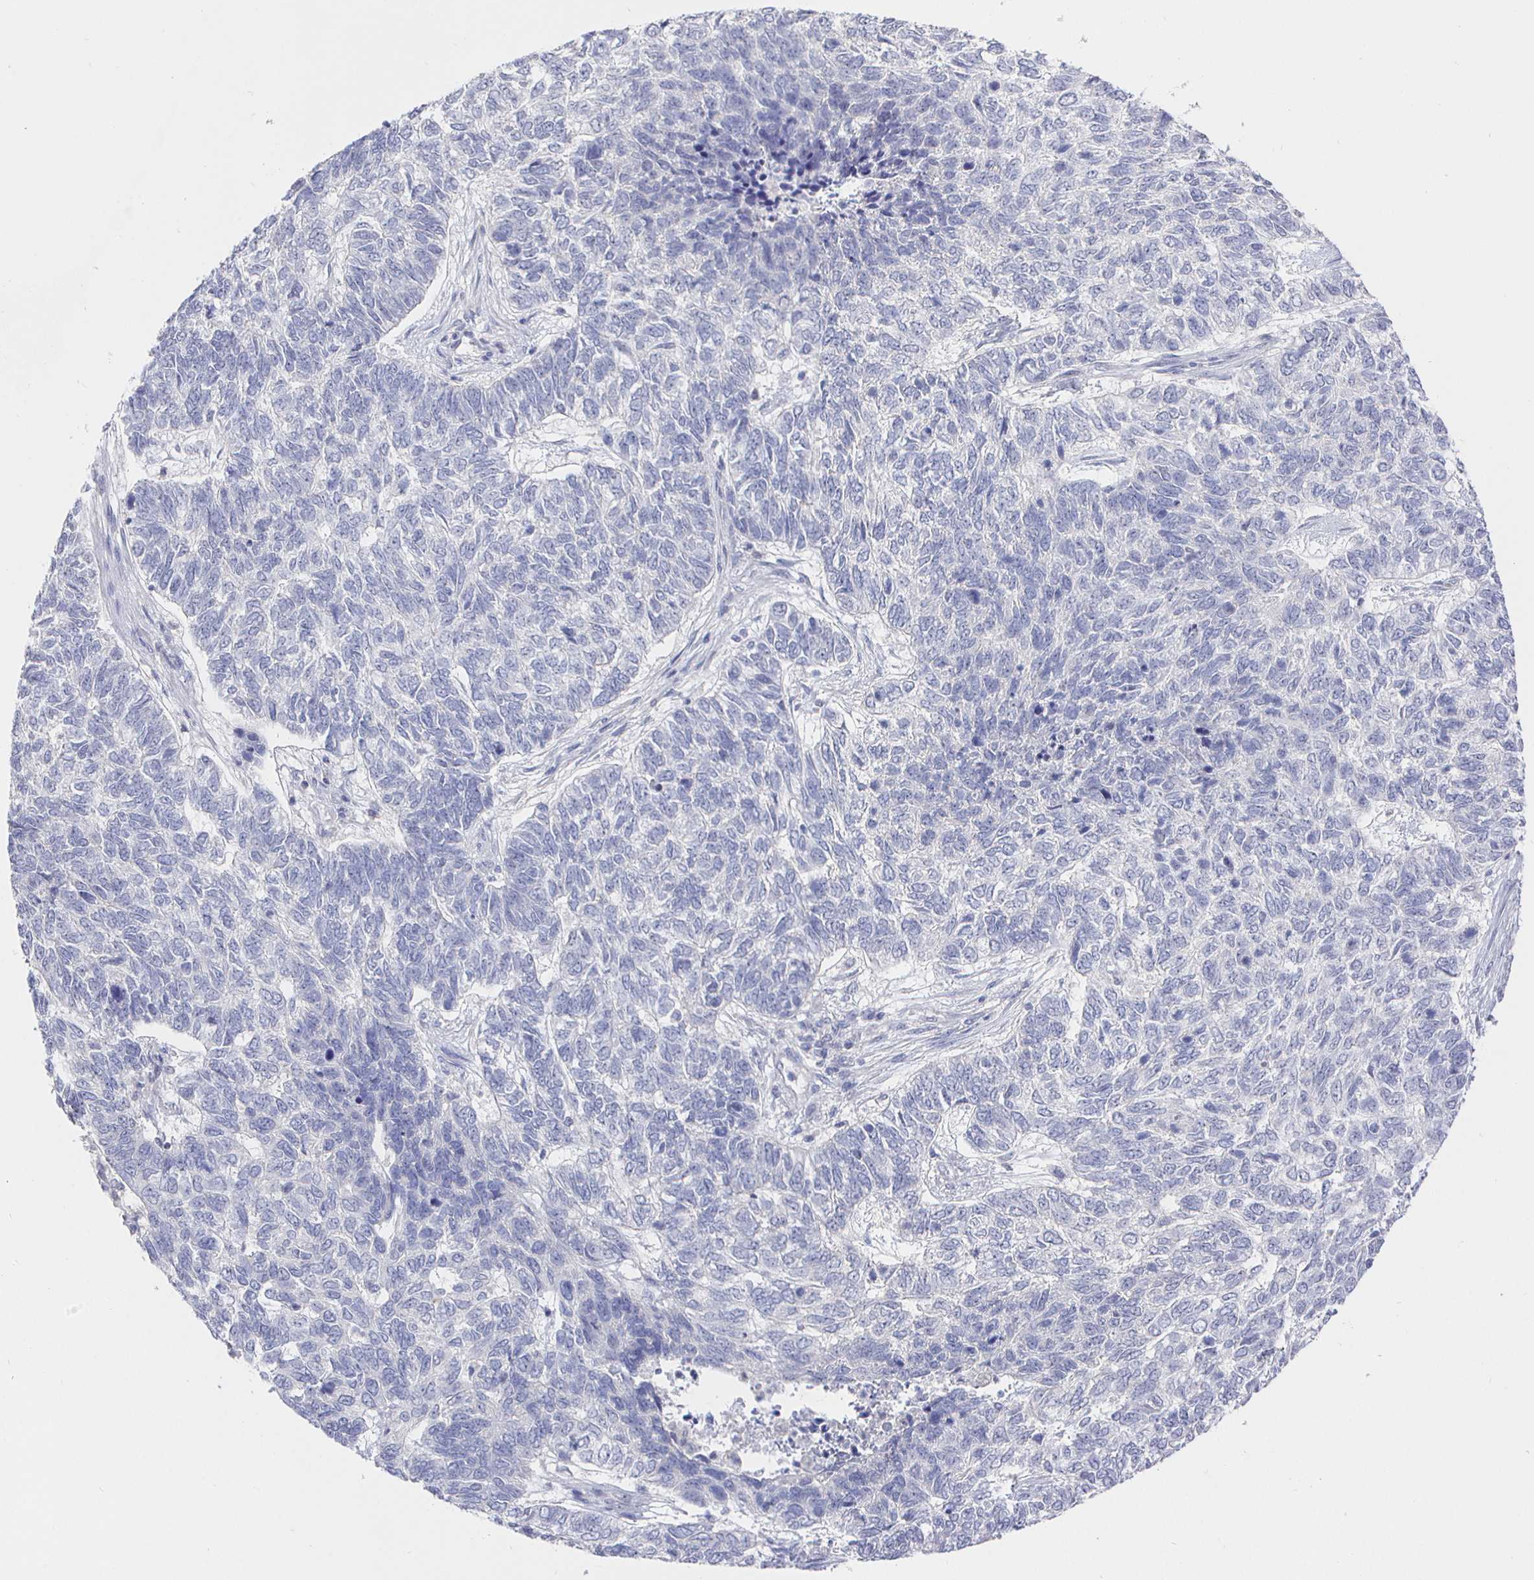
{"staining": {"intensity": "negative", "quantity": "none", "location": "none"}, "tissue": "skin cancer", "cell_type": "Tumor cells", "image_type": "cancer", "snomed": [{"axis": "morphology", "description": "Basal cell carcinoma"}, {"axis": "topography", "description": "Skin"}], "caption": "High power microscopy histopathology image of an immunohistochemistry (IHC) image of skin cancer (basal cell carcinoma), revealing no significant staining in tumor cells.", "gene": "LRRC23", "patient": {"sex": "female", "age": 65}}